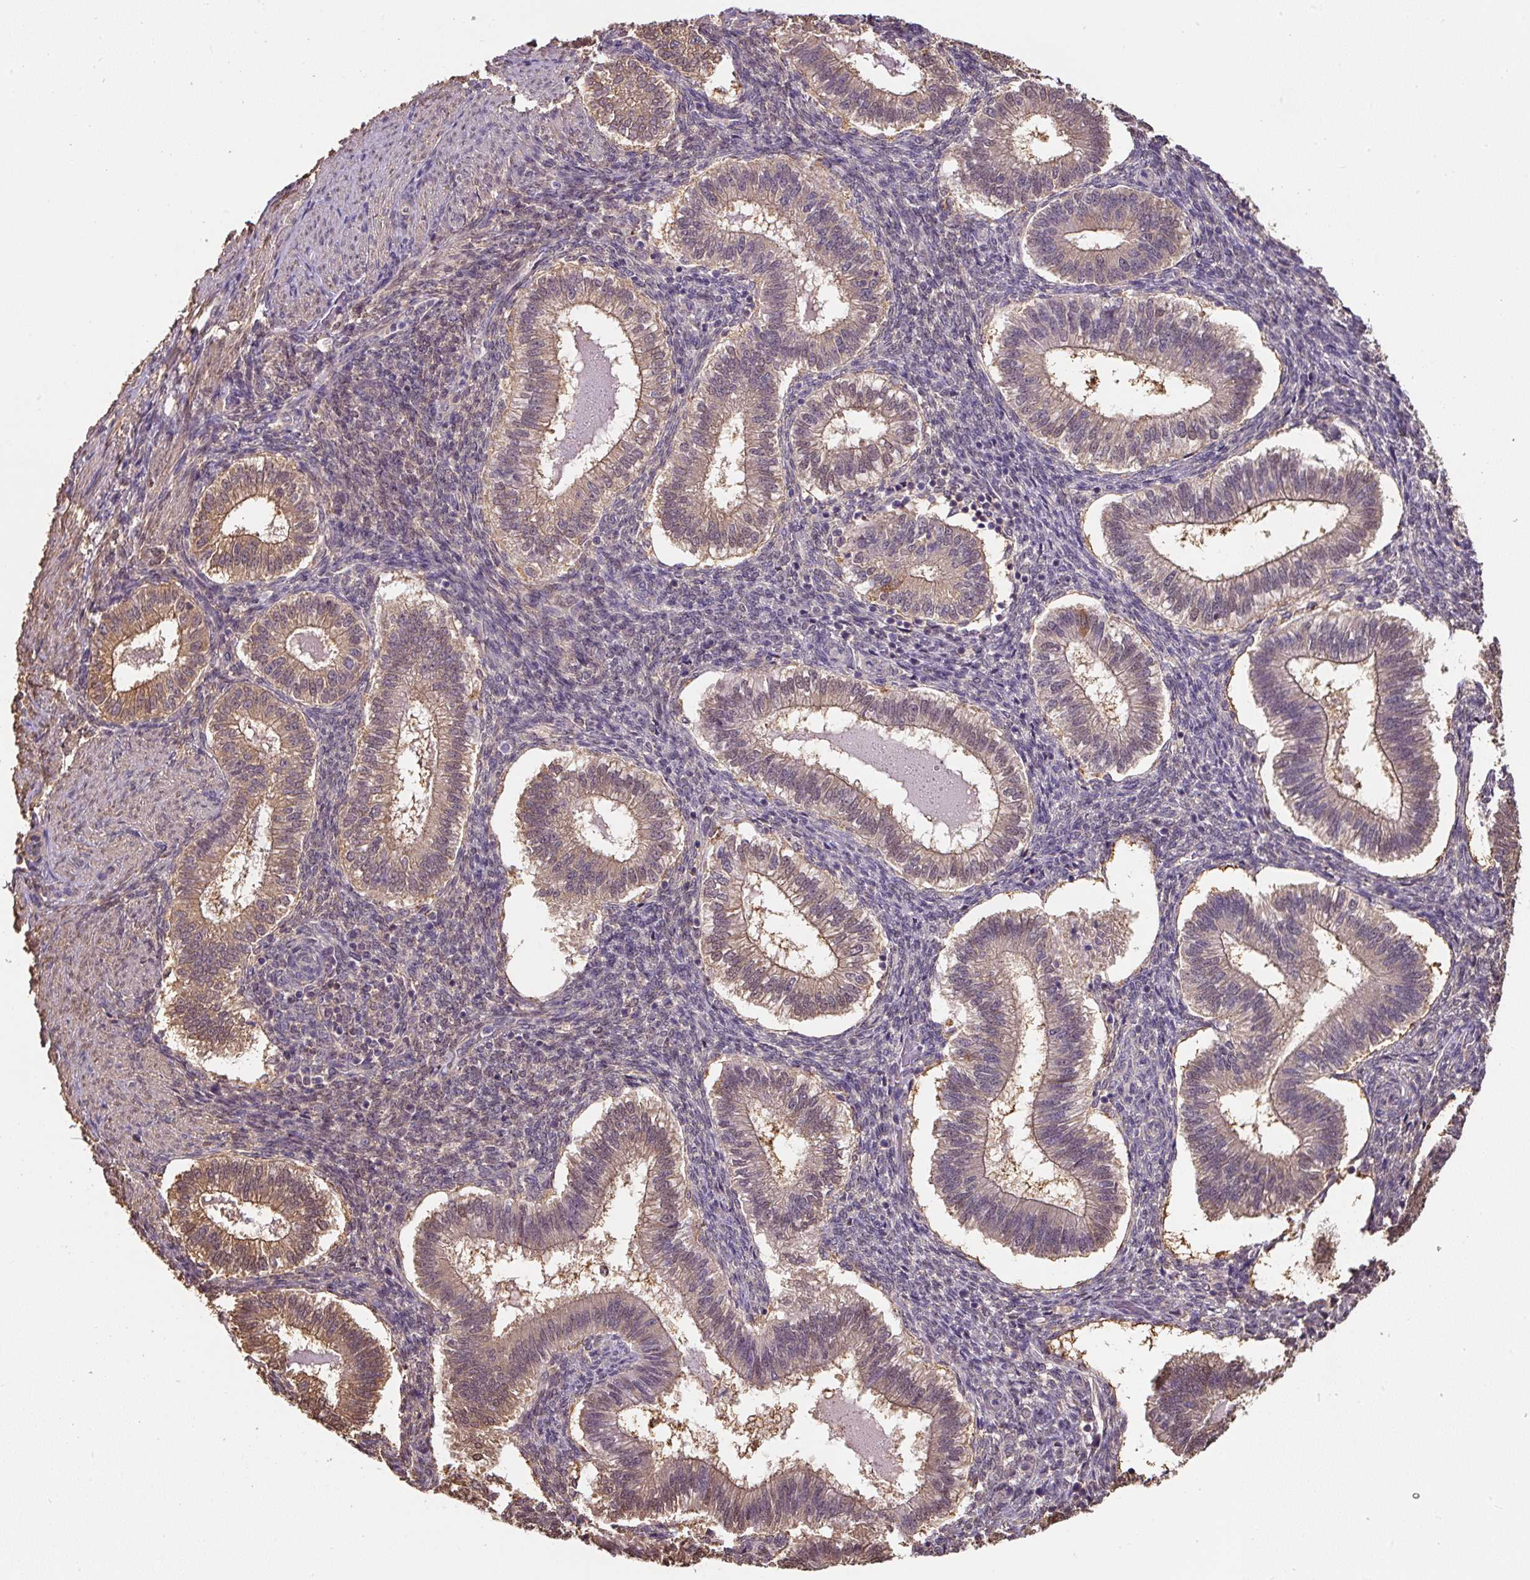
{"staining": {"intensity": "moderate", "quantity": "25%-75%", "location": "cytoplasmic/membranous"}, "tissue": "endometrium", "cell_type": "Cells in endometrial stroma", "image_type": "normal", "snomed": [{"axis": "morphology", "description": "Normal tissue, NOS"}, {"axis": "topography", "description": "Endometrium"}], "caption": "Cells in endometrial stroma reveal medium levels of moderate cytoplasmic/membranous positivity in approximately 25%-75% of cells in benign human endometrium. The protein is stained brown, and the nuclei are stained in blue (DAB IHC with brightfield microscopy, high magnification).", "gene": "ST13", "patient": {"sex": "female", "age": 25}}